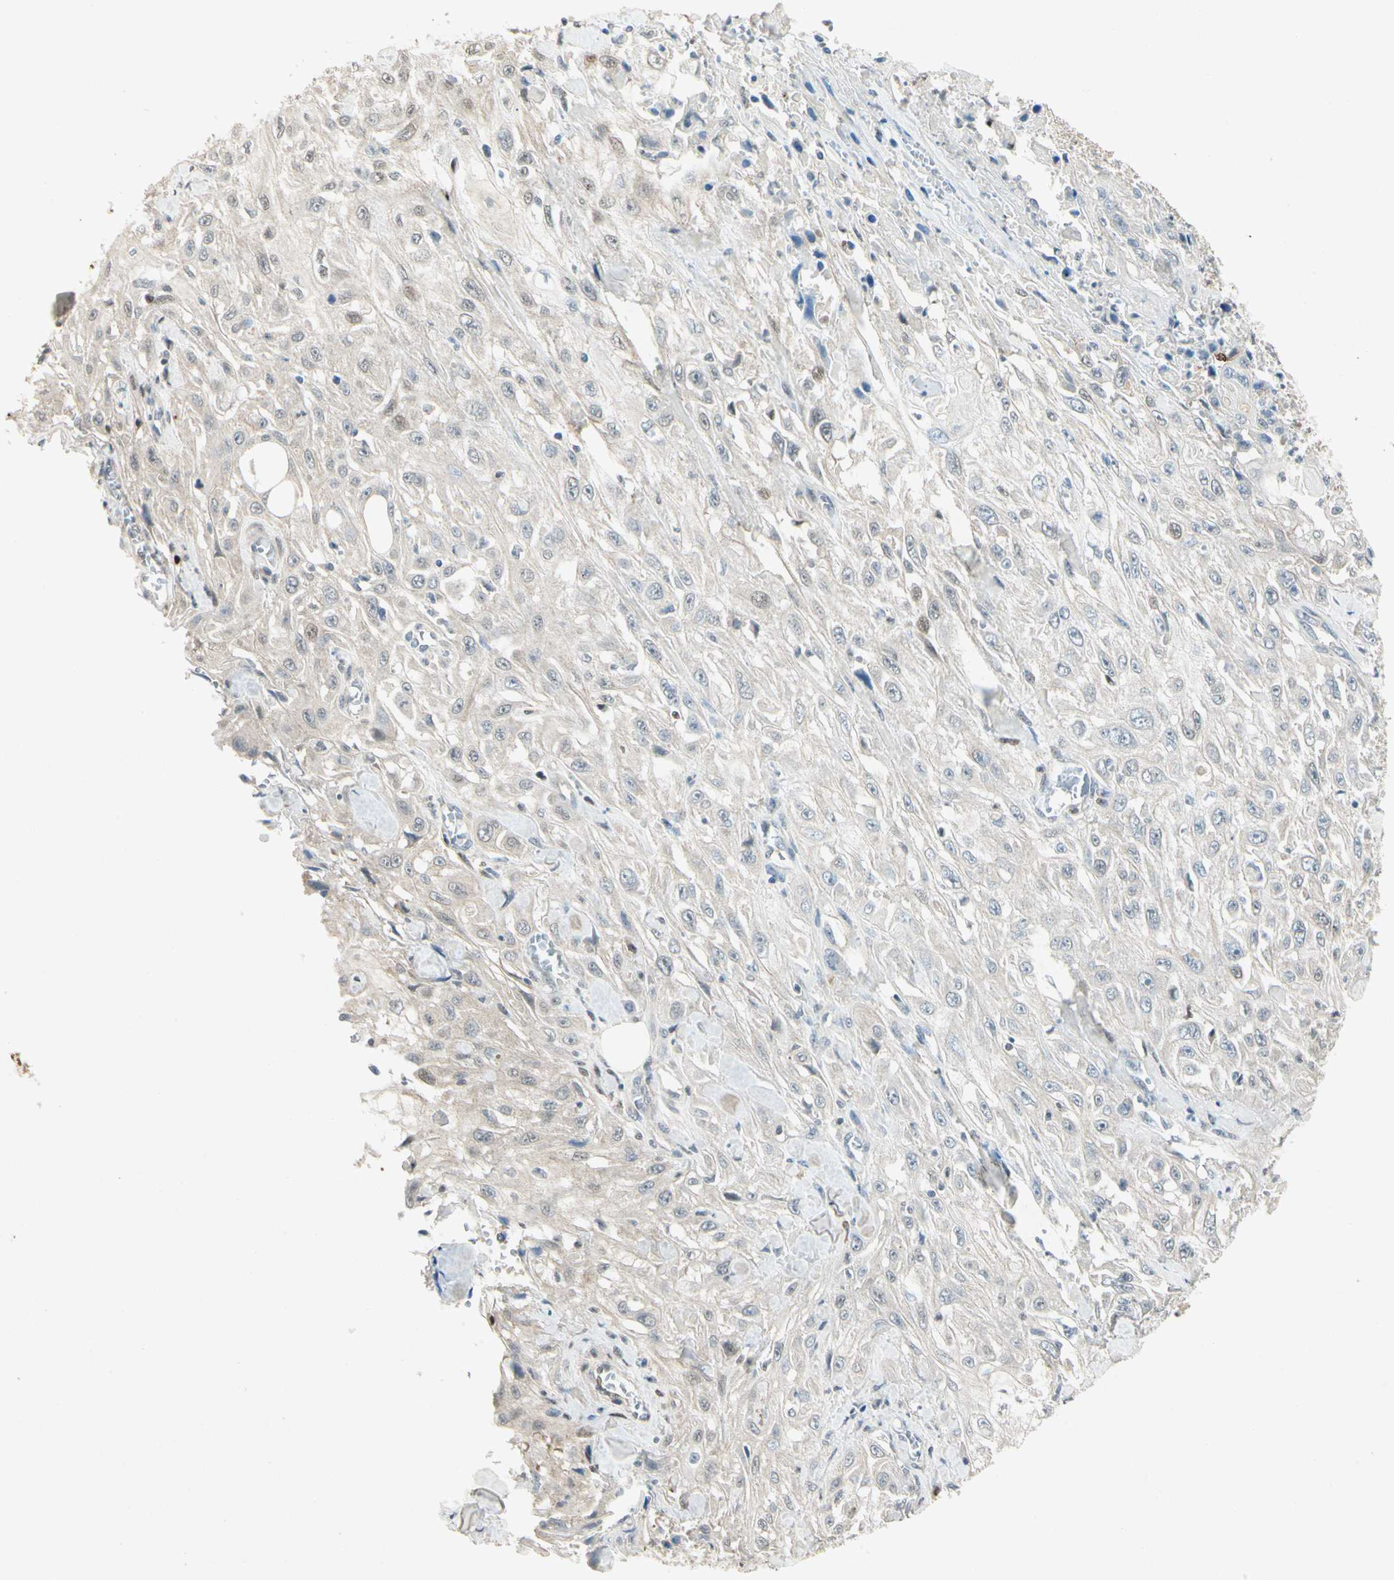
{"staining": {"intensity": "weak", "quantity": "<25%", "location": "nuclear"}, "tissue": "skin cancer", "cell_type": "Tumor cells", "image_type": "cancer", "snomed": [{"axis": "morphology", "description": "Squamous cell carcinoma, NOS"}, {"axis": "morphology", "description": "Squamous cell carcinoma, metastatic, NOS"}, {"axis": "topography", "description": "Skin"}, {"axis": "topography", "description": "Lymph node"}], "caption": "Tumor cells show no significant staining in squamous cell carcinoma (skin).", "gene": "HSPA1B", "patient": {"sex": "male", "age": 75}}